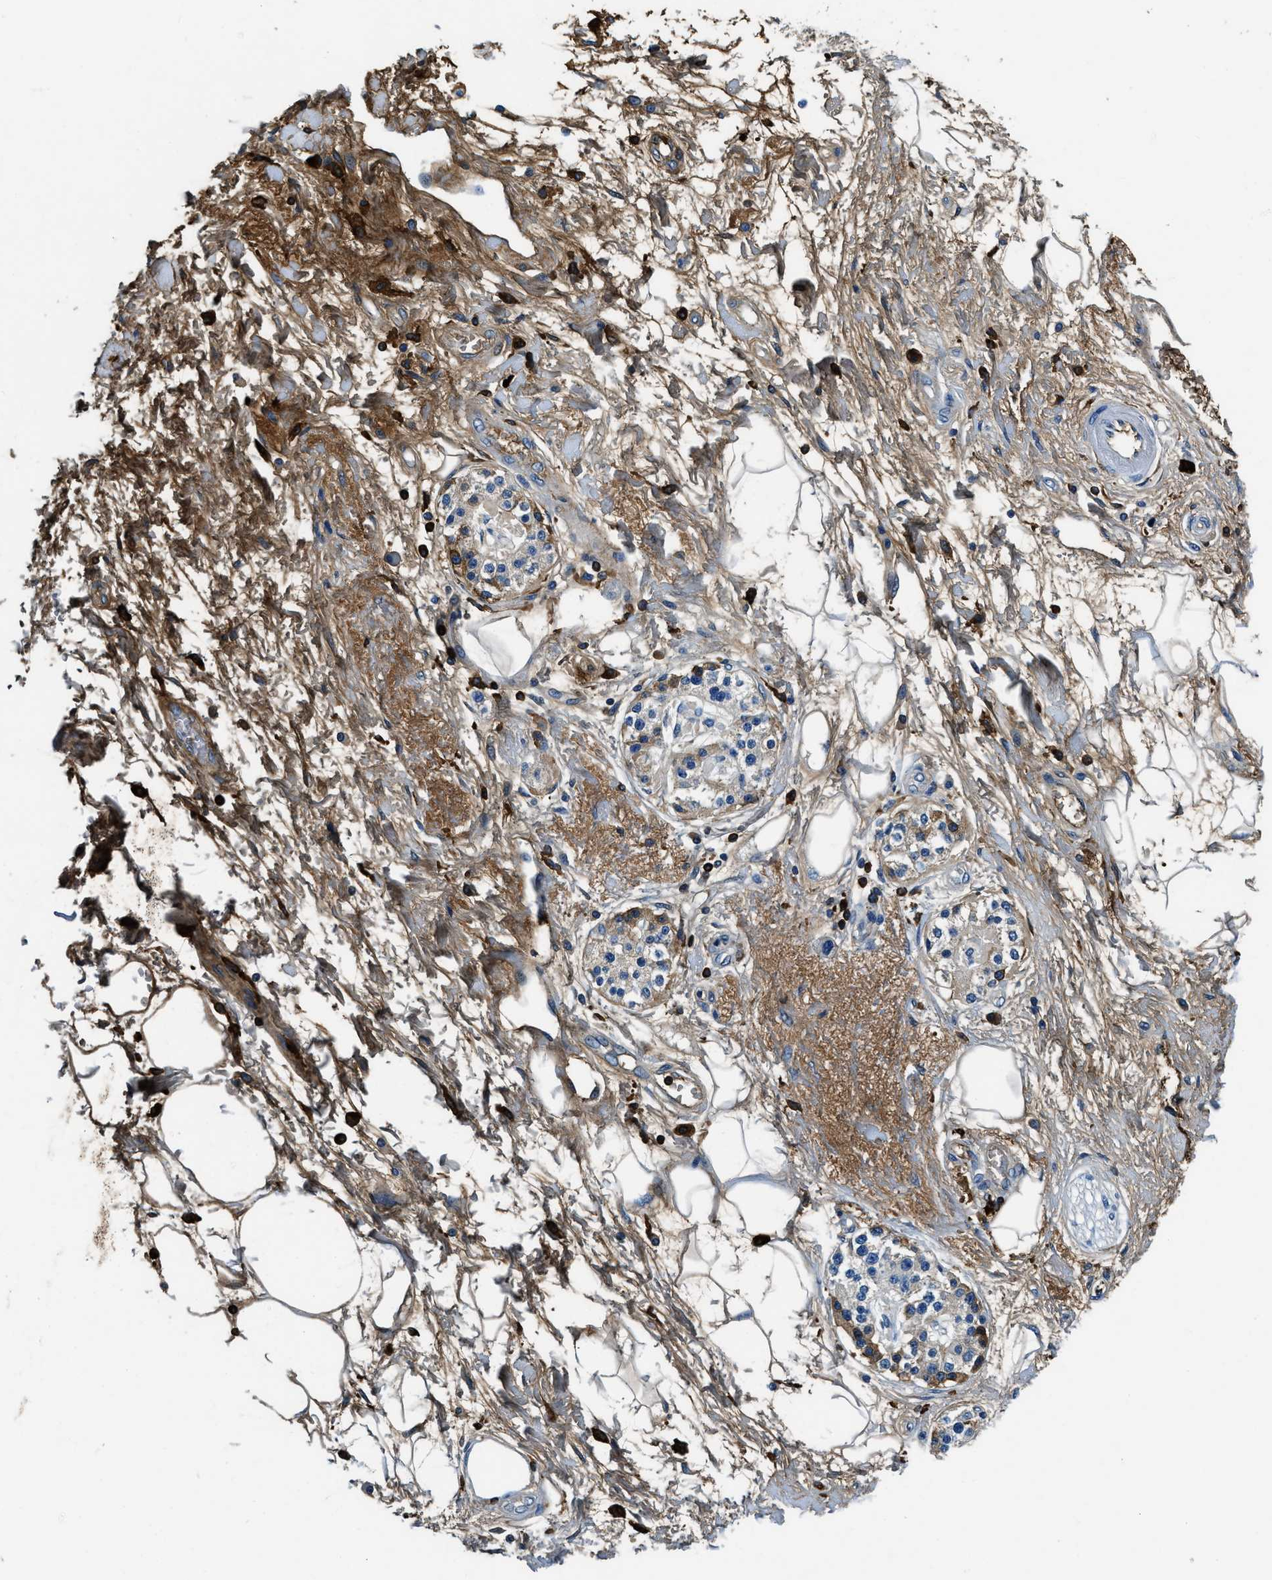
{"staining": {"intensity": "moderate", "quantity": "25%-75%", "location": "cytoplasmic/membranous"}, "tissue": "adipose tissue", "cell_type": "Adipocytes", "image_type": "normal", "snomed": [{"axis": "morphology", "description": "Normal tissue, NOS"}, {"axis": "morphology", "description": "Adenocarcinoma, NOS"}, {"axis": "topography", "description": "Duodenum"}, {"axis": "topography", "description": "Peripheral nerve tissue"}], "caption": "Immunohistochemical staining of normal human adipose tissue shows moderate cytoplasmic/membranous protein positivity in approximately 25%-75% of adipocytes. The protein is shown in brown color, while the nuclei are stained blue.", "gene": "TMEM186", "patient": {"sex": "female", "age": 60}}